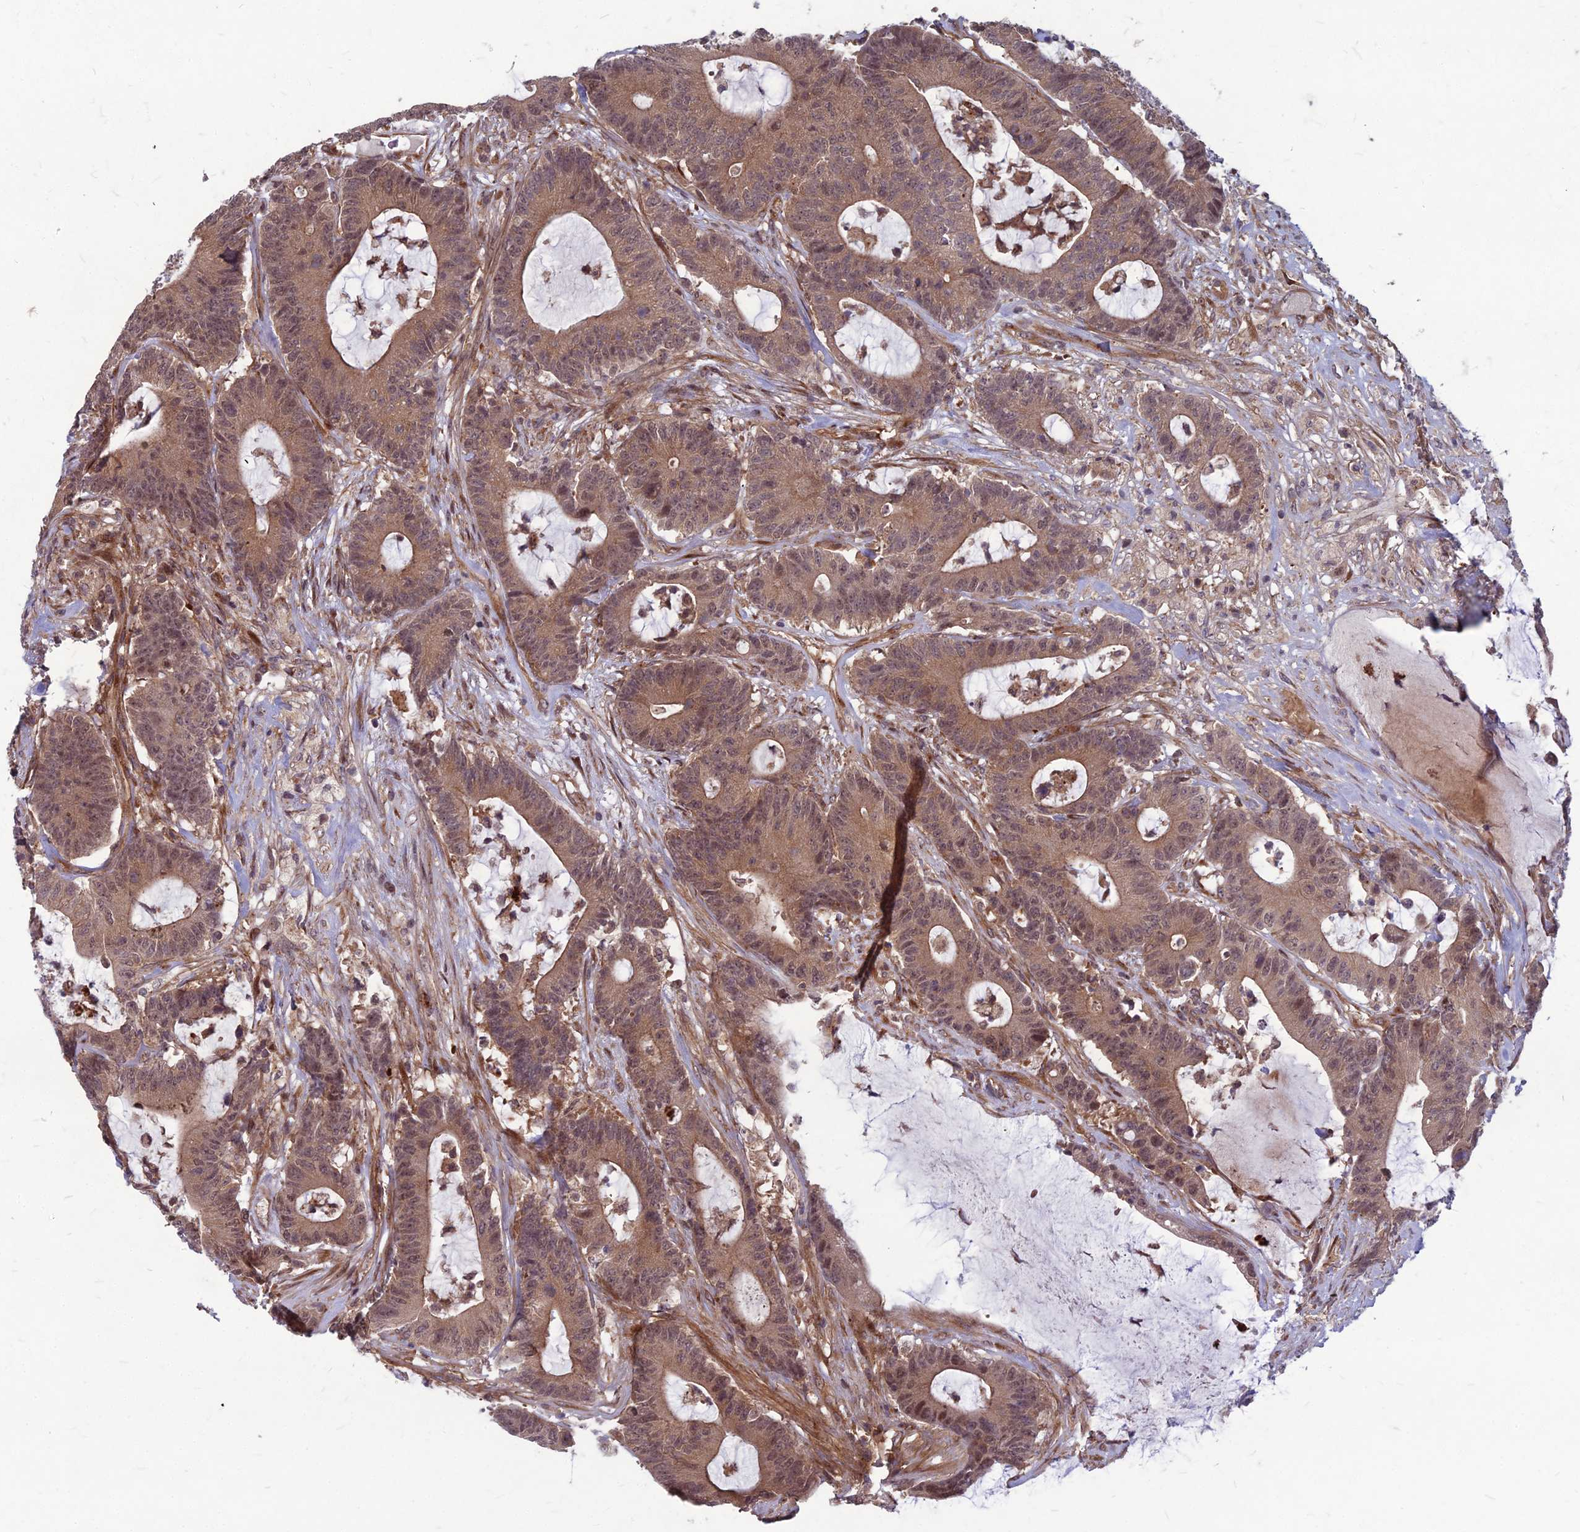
{"staining": {"intensity": "moderate", "quantity": ">75%", "location": "cytoplasmic/membranous"}, "tissue": "colorectal cancer", "cell_type": "Tumor cells", "image_type": "cancer", "snomed": [{"axis": "morphology", "description": "Adenocarcinoma, NOS"}, {"axis": "topography", "description": "Colon"}], "caption": "Immunohistochemistry (IHC) micrograph of colorectal adenocarcinoma stained for a protein (brown), which demonstrates medium levels of moderate cytoplasmic/membranous positivity in approximately >75% of tumor cells.", "gene": "MFSD8", "patient": {"sex": "female", "age": 84}}